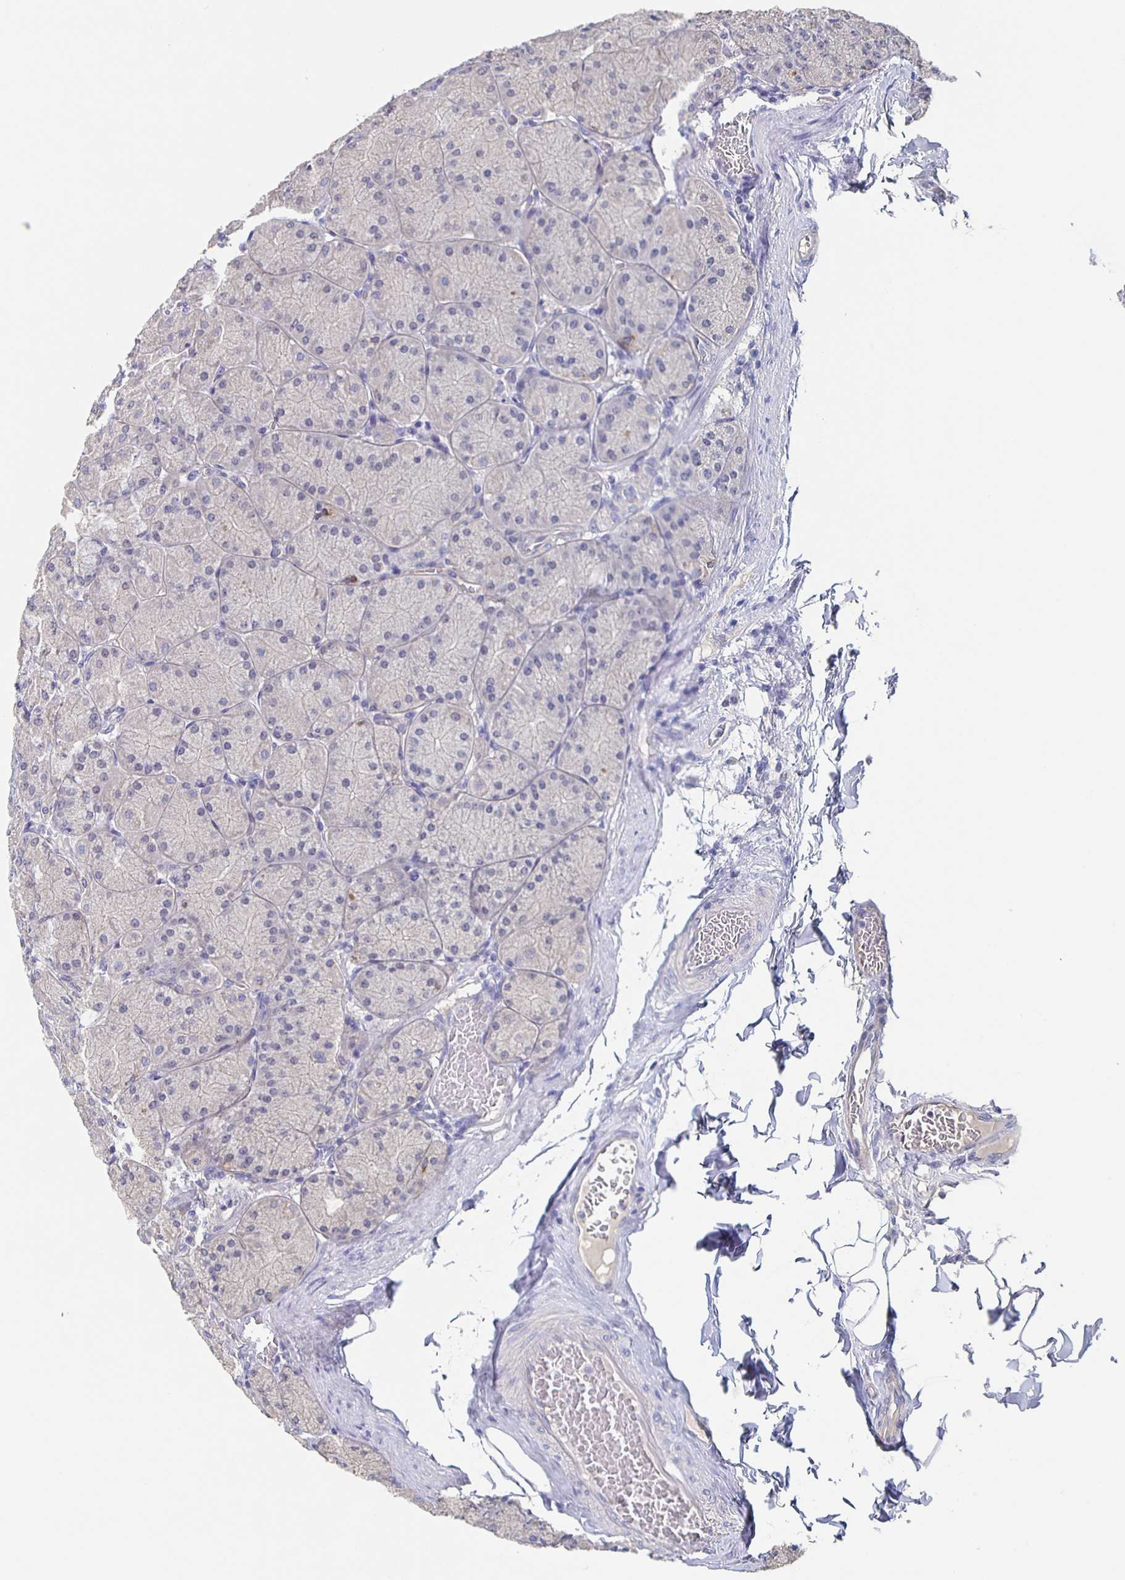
{"staining": {"intensity": "negative", "quantity": "none", "location": "none"}, "tissue": "stomach", "cell_type": "Glandular cells", "image_type": "normal", "snomed": [{"axis": "morphology", "description": "Normal tissue, NOS"}, {"axis": "topography", "description": "Stomach, upper"}], "caption": "IHC image of normal stomach: stomach stained with DAB exhibits no significant protein staining in glandular cells. The staining is performed using DAB (3,3'-diaminobenzidine) brown chromogen with nuclei counter-stained in using hematoxylin.", "gene": "CACNA2D2", "patient": {"sex": "female", "age": 56}}